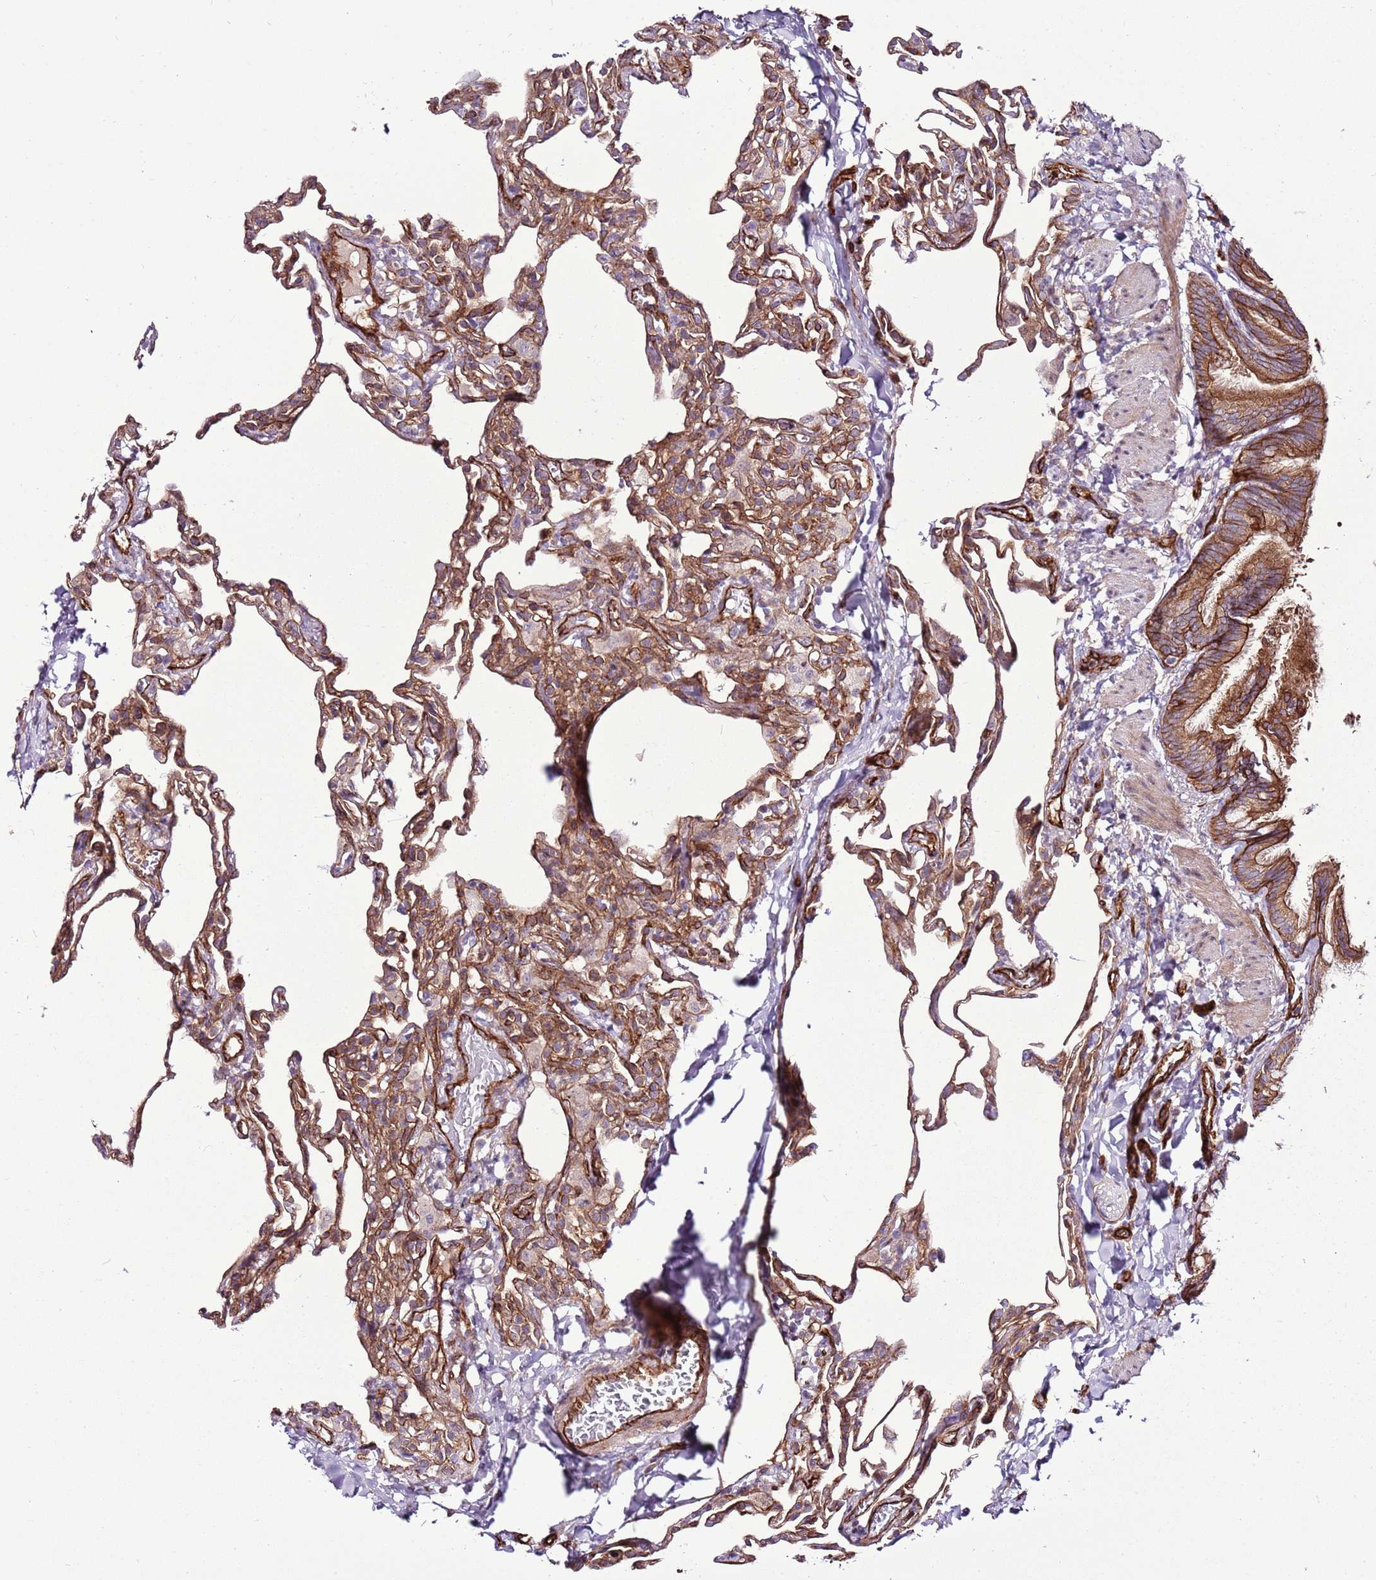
{"staining": {"intensity": "moderate", "quantity": "25%-75%", "location": "cytoplasmic/membranous"}, "tissue": "lung", "cell_type": "Alveolar cells", "image_type": "normal", "snomed": [{"axis": "morphology", "description": "Normal tissue, NOS"}, {"axis": "topography", "description": "Lung"}], "caption": "A medium amount of moderate cytoplasmic/membranous positivity is present in about 25%-75% of alveolar cells in benign lung.", "gene": "ZNF827", "patient": {"sex": "male", "age": 20}}